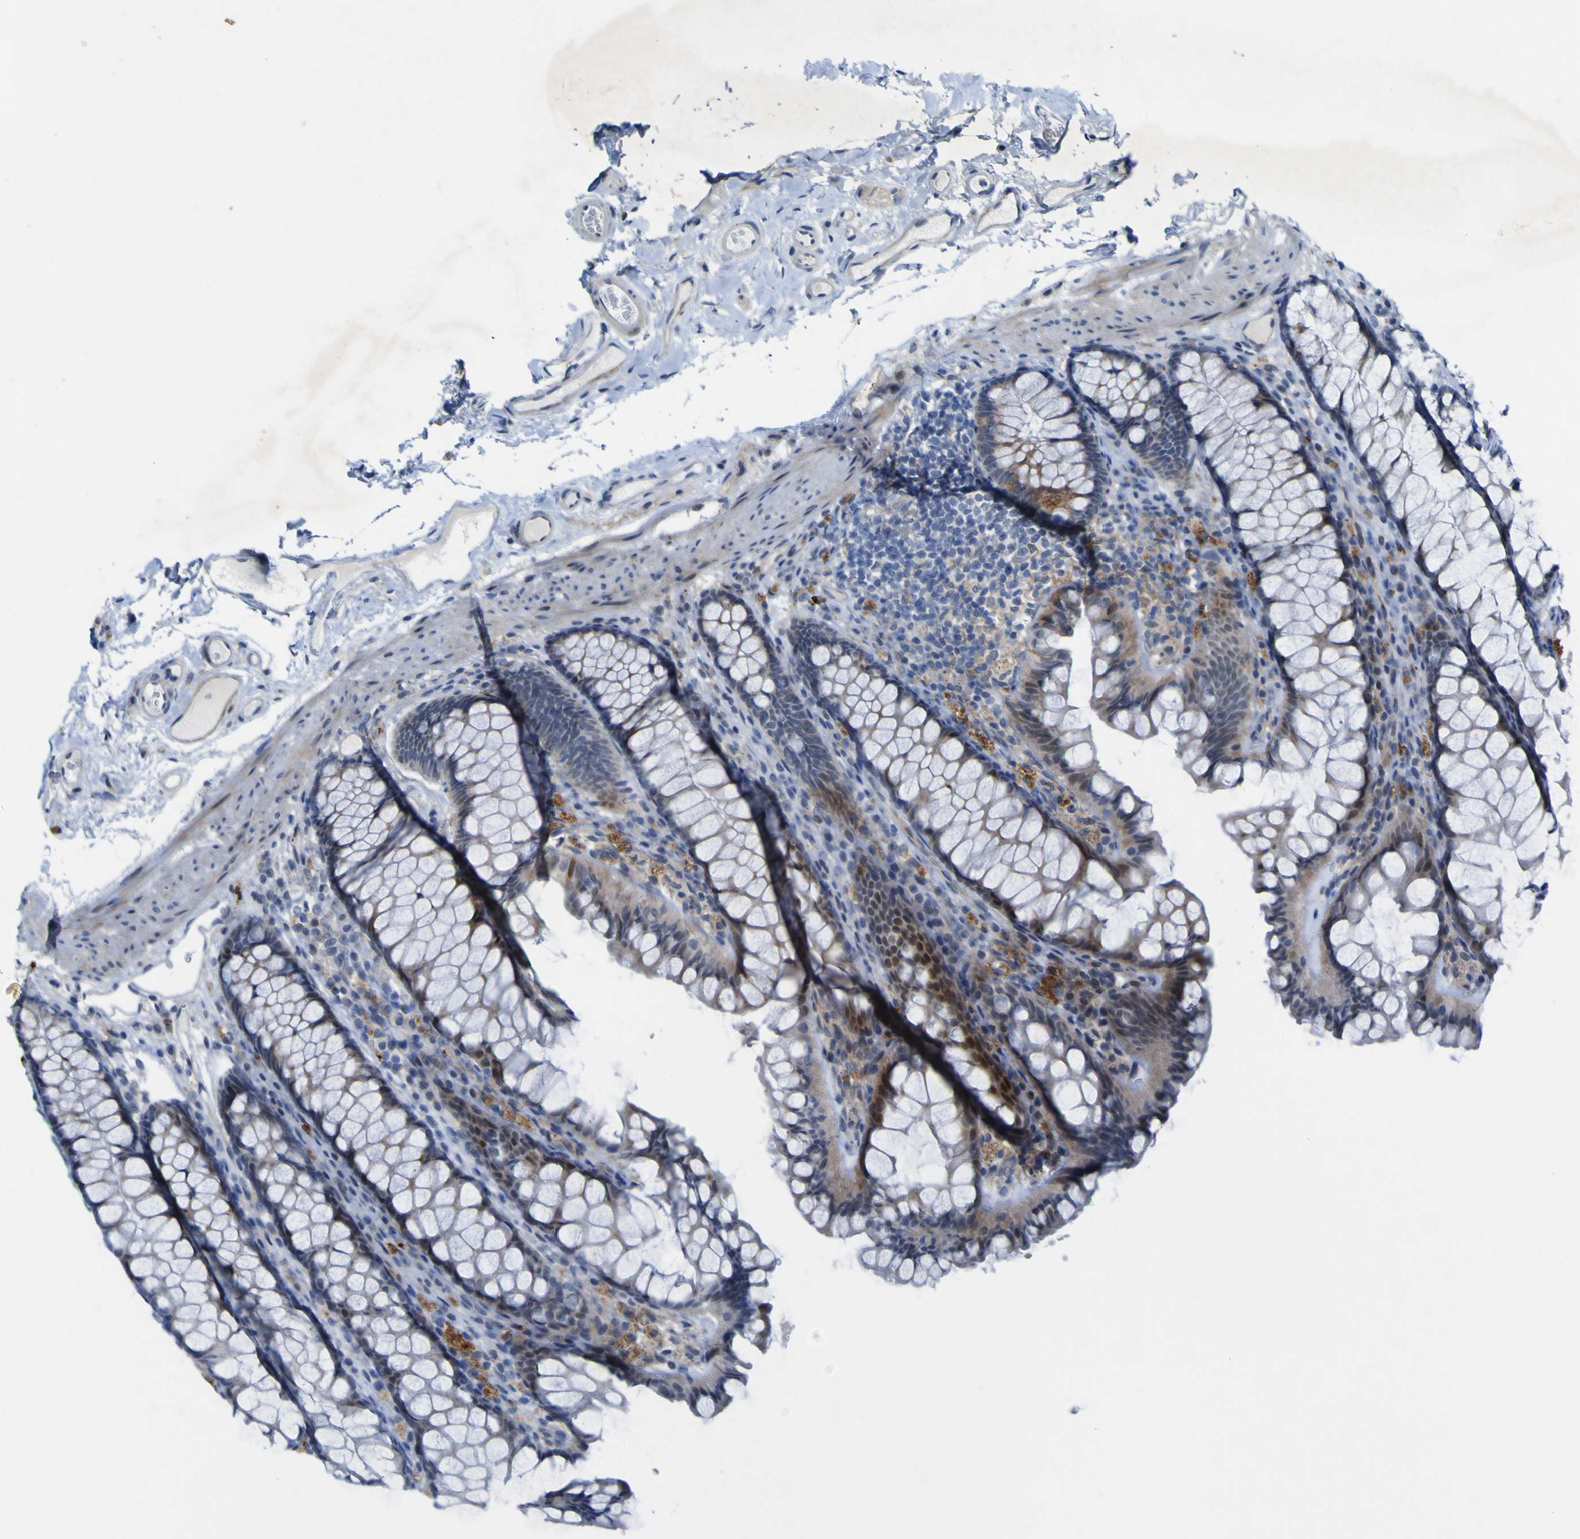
{"staining": {"intensity": "moderate", "quantity": "<25%", "location": "cytoplasmic/membranous"}, "tissue": "colon", "cell_type": "Endothelial cells", "image_type": "normal", "snomed": [{"axis": "morphology", "description": "Normal tissue, NOS"}, {"axis": "topography", "description": "Colon"}], "caption": "Benign colon exhibits moderate cytoplasmic/membranous positivity in approximately <25% of endothelial cells Using DAB (3,3'-diaminobenzidine) (brown) and hematoxylin (blue) stains, captured at high magnification using brightfield microscopy..", "gene": "NAV1", "patient": {"sex": "female", "age": 55}}